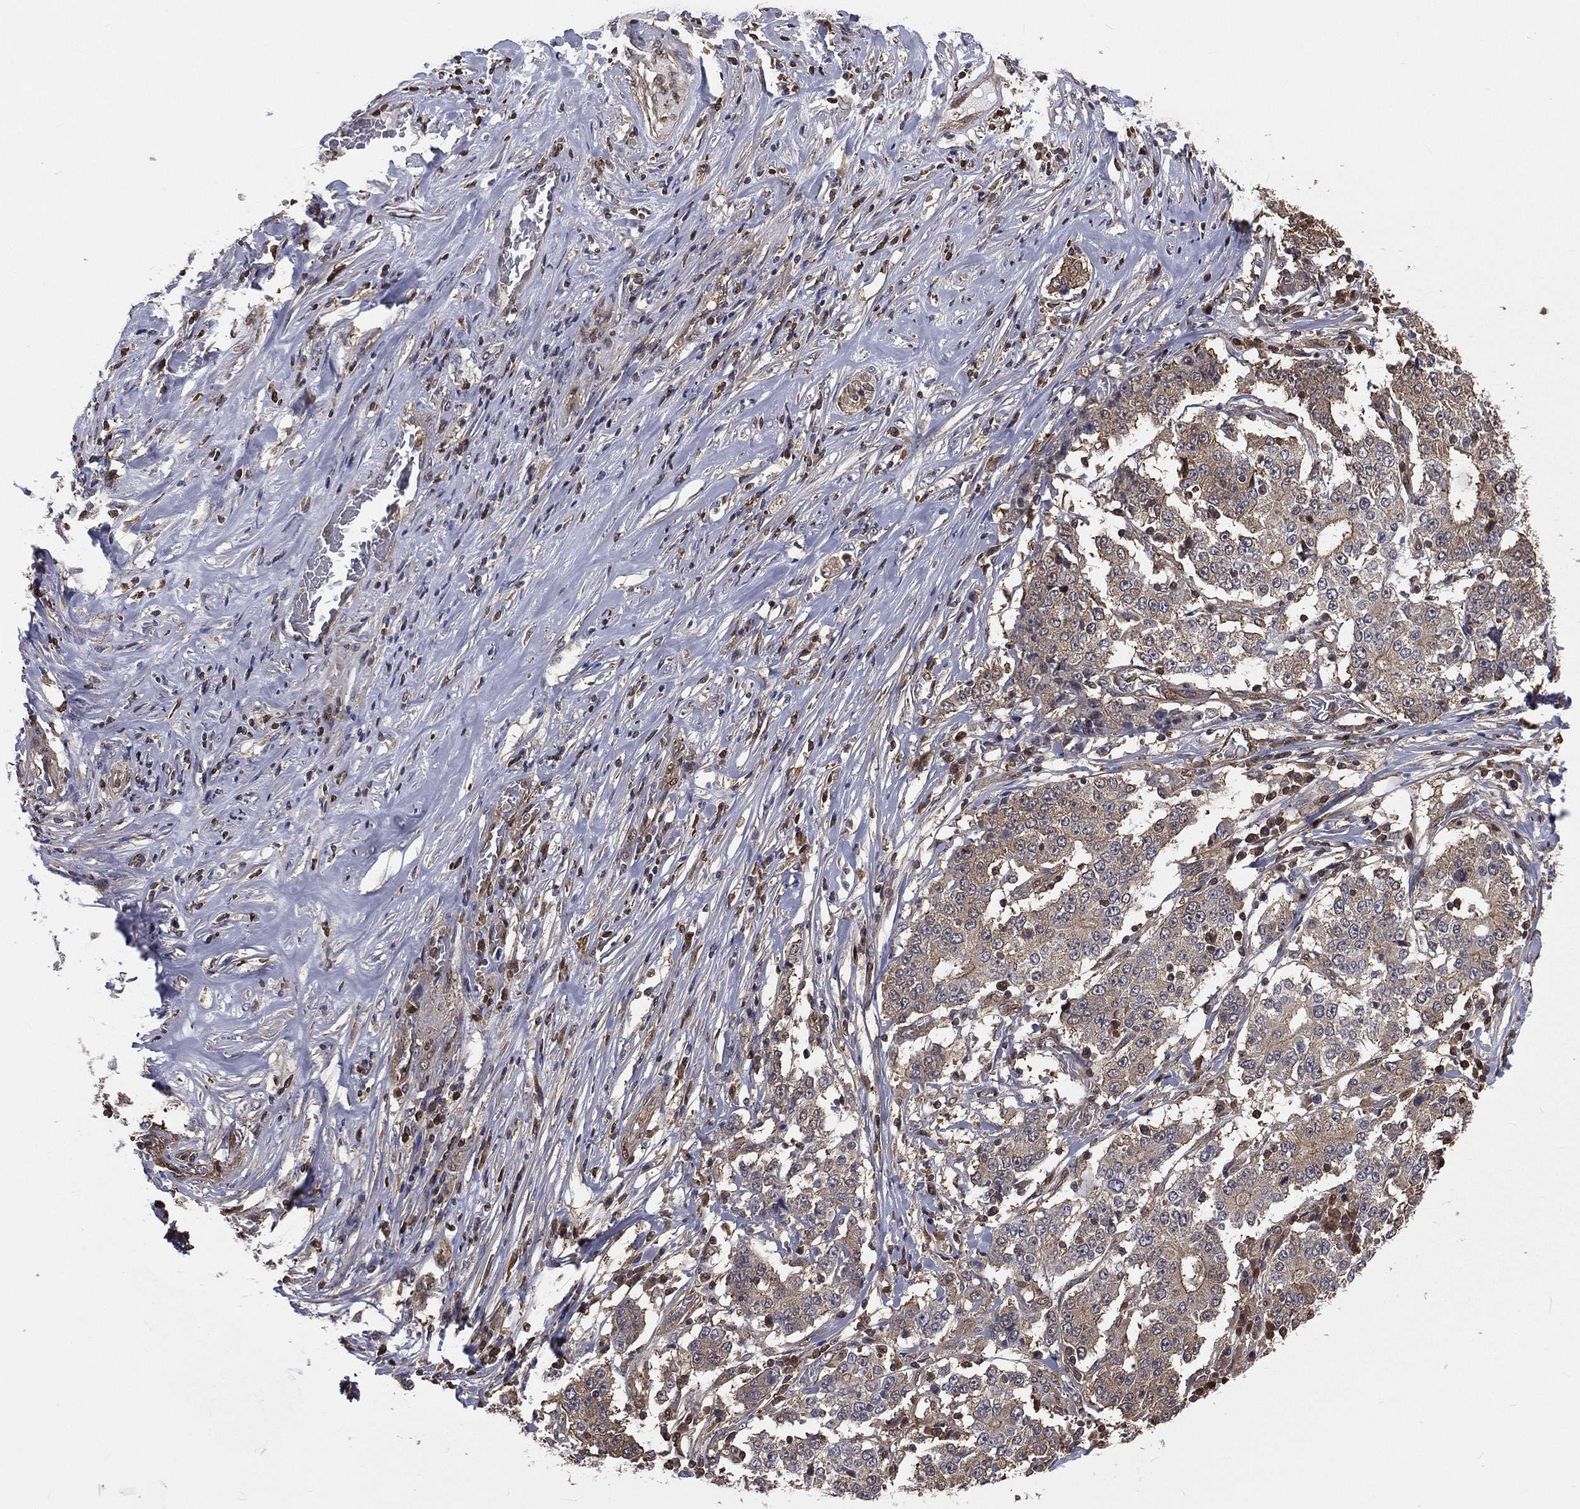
{"staining": {"intensity": "weak", "quantity": ">75%", "location": "cytoplasmic/membranous"}, "tissue": "stomach cancer", "cell_type": "Tumor cells", "image_type": "cancer", "snomed": [{"axis": "morphology", "description": "Adenocarcinoma, NOS"}, {"axis": "topography", "description": "Stomach"}], "caption": "The image reveals a brown stain indicating the presence of a protein in the cytoplasmic/membranous of tumor cells in stomach cancer (adenocarcinoma).", "gene": "TBC1D2", "patient": {"sex": "male", "age": 59}}